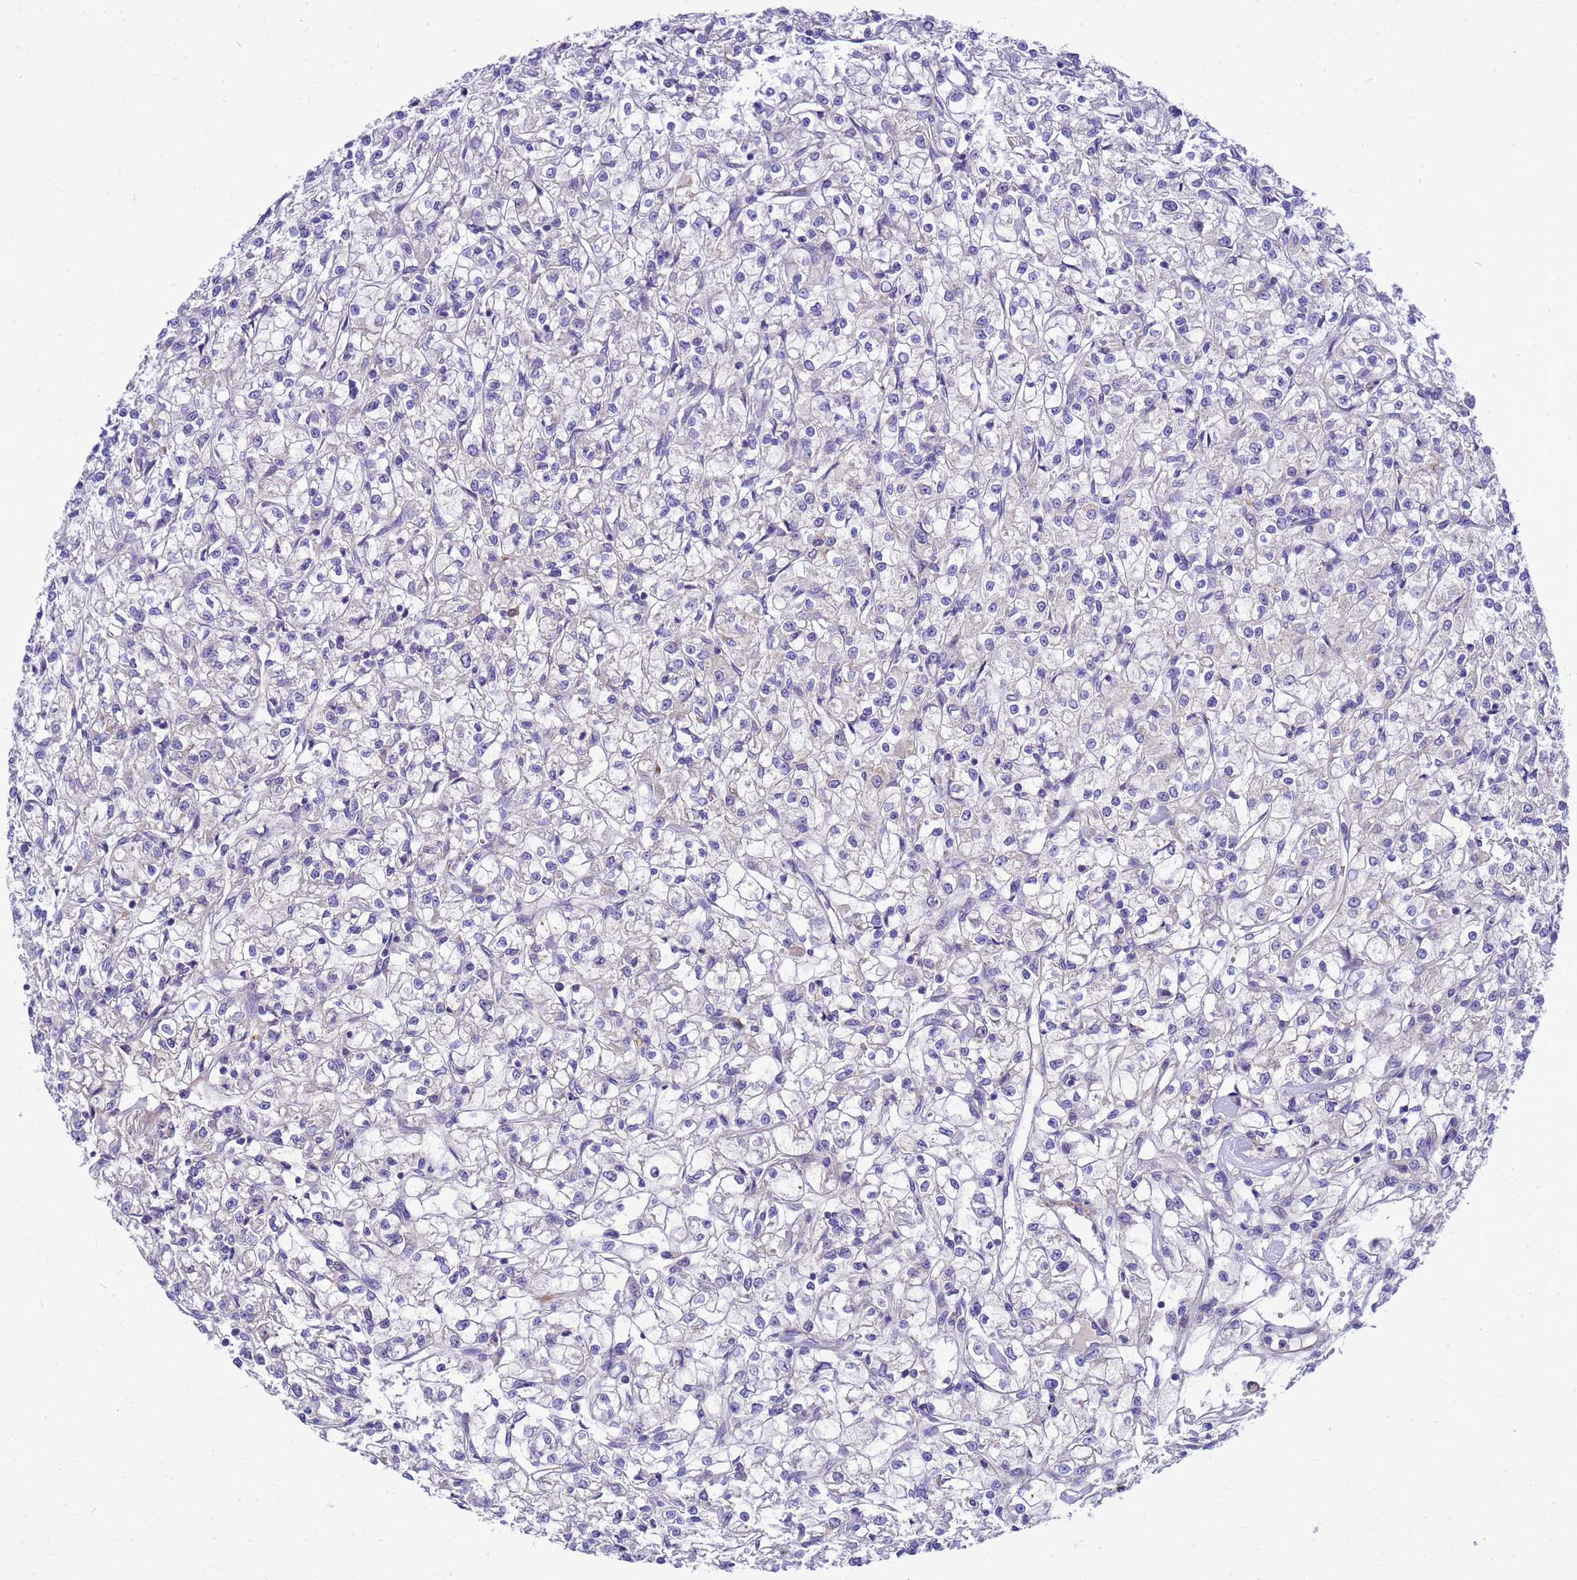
{"staining": {"intensity": "negative", "quantity": "none", "location": "none"}, "tissue": "renal cancer", "cell_type": "Tumor cells", "image_type": "cancer", "snomed": [{"axis": "morphology", "description": "Adenocarcinoma, NOS"}, {"axis": "topography", "description": "Kidney"}], "caption": "Tumor cells show no significant protein positivity in adenocarcinoma (renal).", "gene": "POP7", "patient": {"sex": "female", "age": 59}}